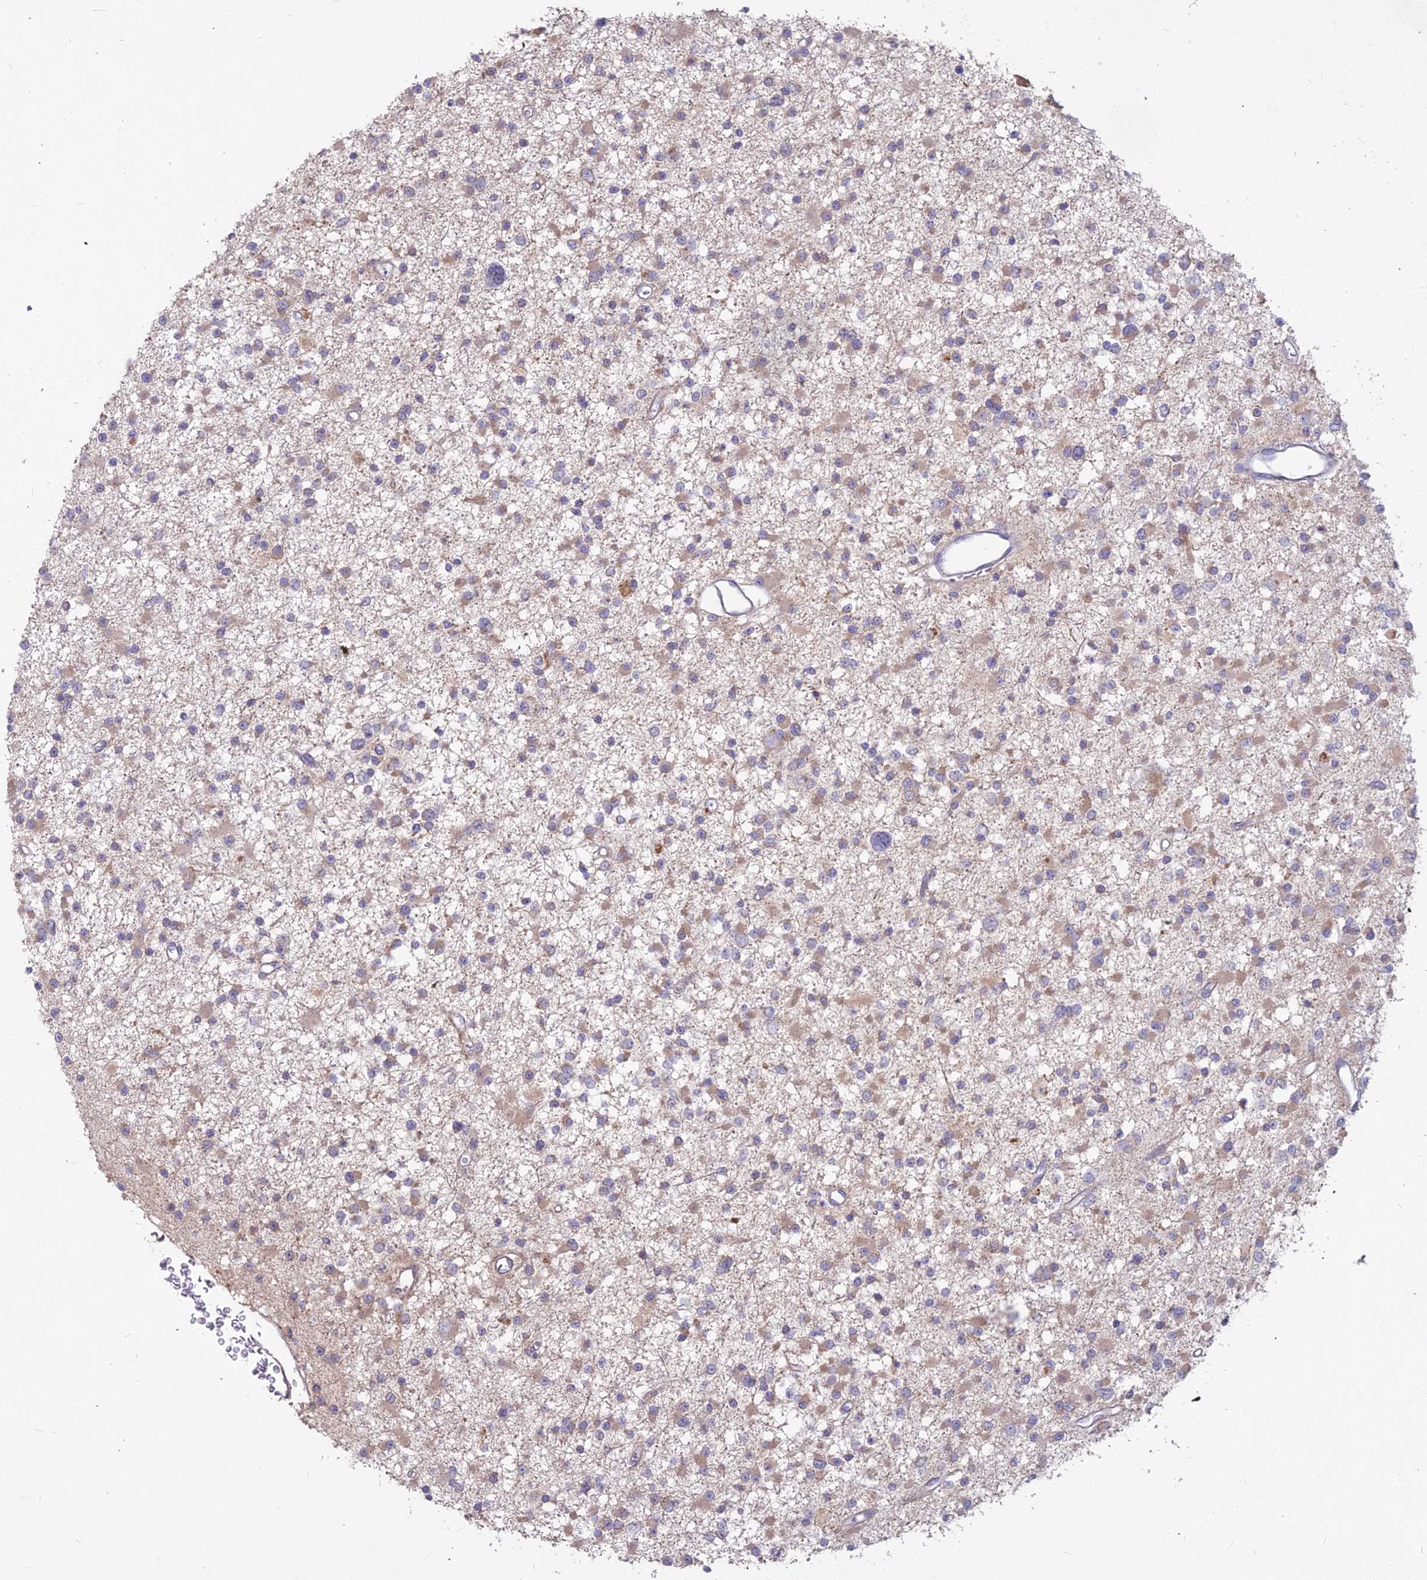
{"staining": {"intensity": "weak", "quantity": "25%-75%", "location": "cytoplasmic/membranous"}, "tissue": "glioma", "cell_type": "Tumor cells", "image_type": "cancer", "snomed": [{"axis": "morphology", "description": "Glioma, malignant, Low grade"}, {"axis": "topography", "description": "Brain"}], "caption": "Tumor cells display weak cytoplasmic/membranous positivity in about 25%-75% of cells in glioma.", "gene": "MICU2", "patient": {"sex": "female", "age": 22}}